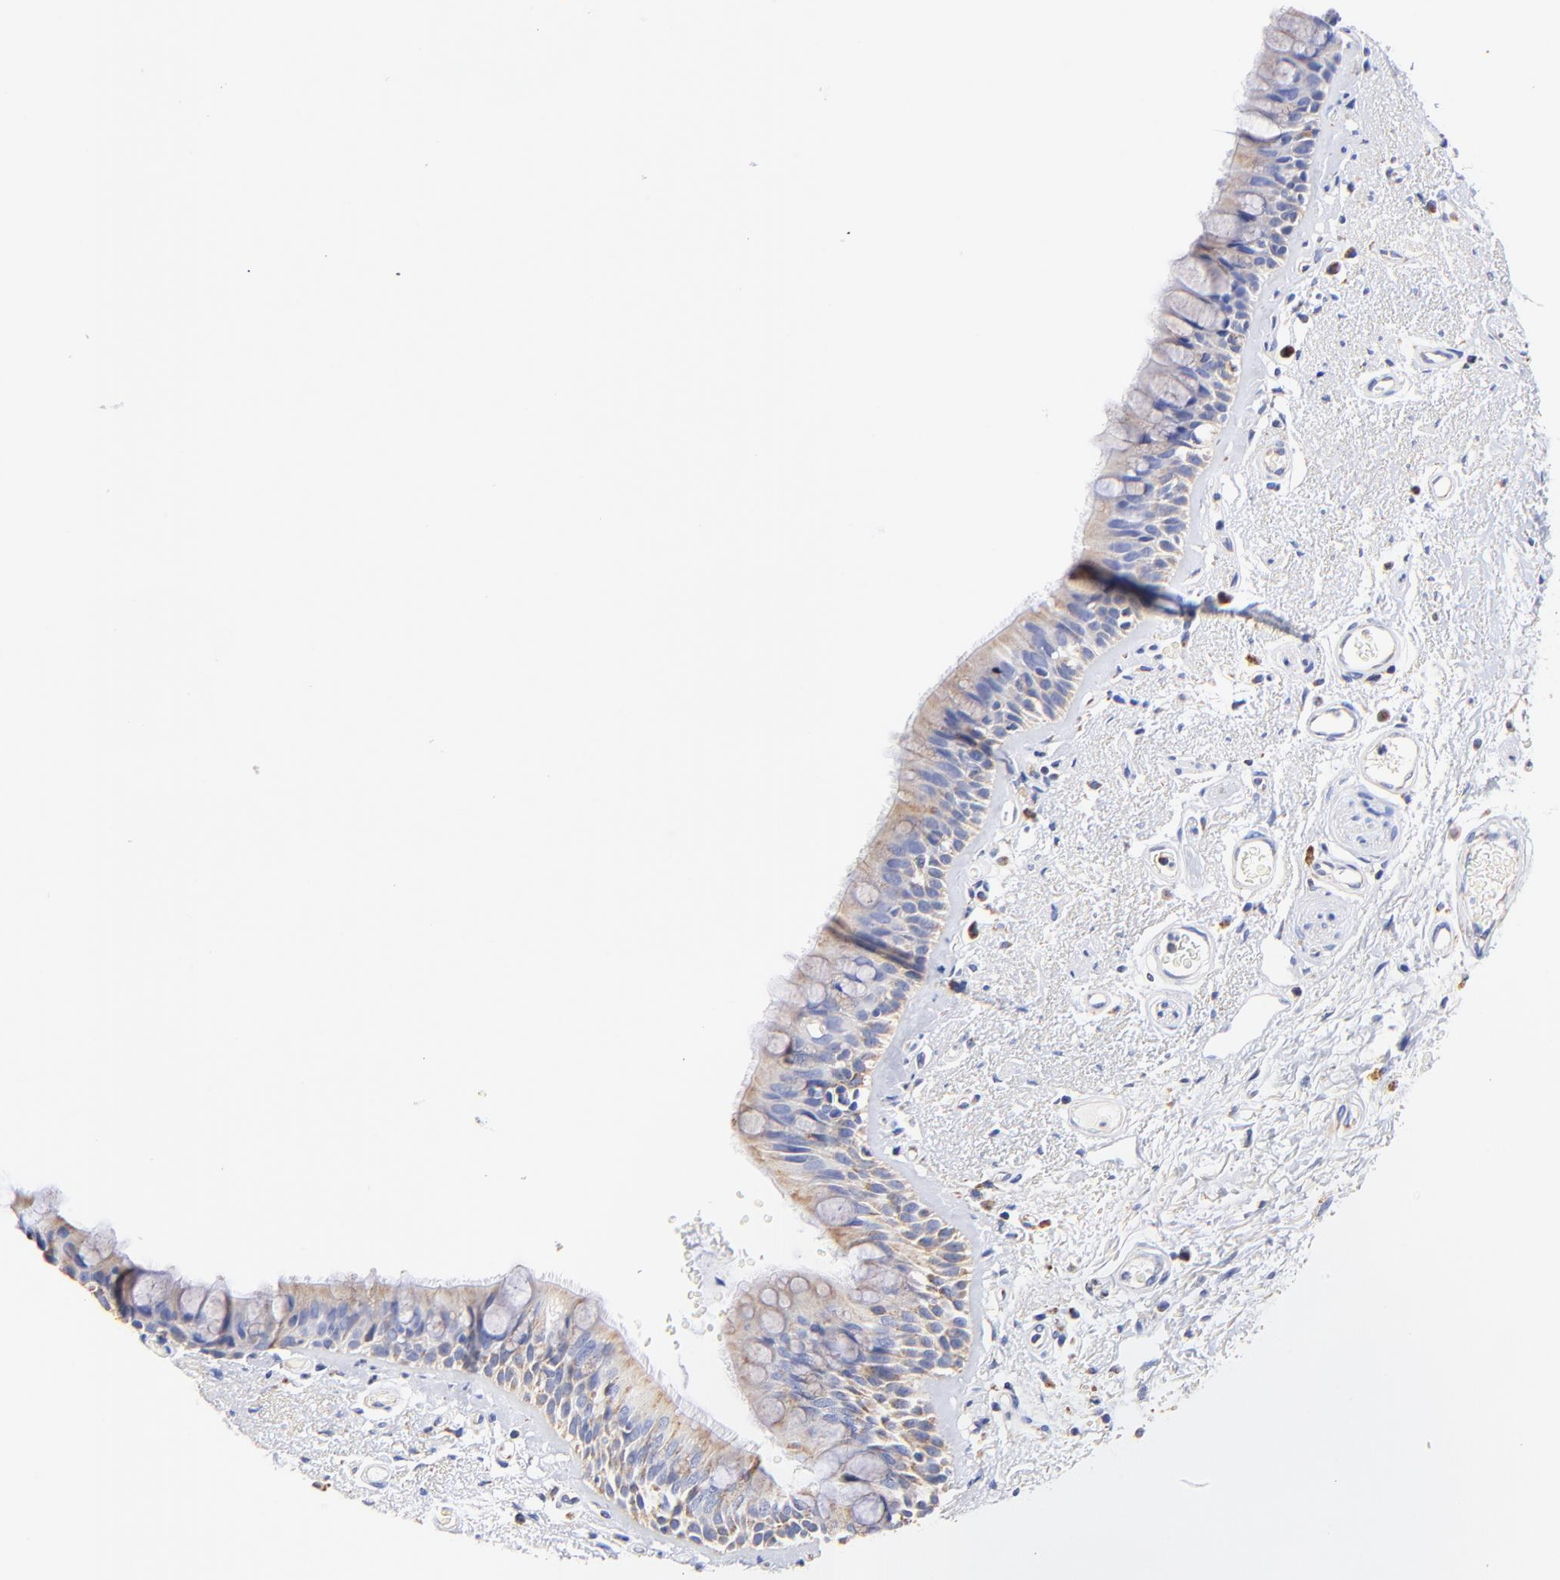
{"staining": {"intensity": "moderate", "quantity": ">75%", "location": "cytoplasmic/membranous"}, "tissue": "bronchus", "cell_type": "Respiratory epithelial cells", "image_type": "normal", "snomed": [{"axis": "morphology", "description": "Normal tissue, NOS"}, {"axis": "morphology", "description": "Adenocarcinoma, NOS"}, {"axis": "topography", "description": "Bronchus"}, {"axis": "topography", "description": "Lung"}], "caption": "An immunohistochemistry image of unremarkable tissue is shown. Protein staining in brown shows moderate cytoplasmic/membranous positivity in bronchus within respiratory epithelial cells.", "gene": "ATP5F1D", "patient": {"sex": "female", "age": 54}}